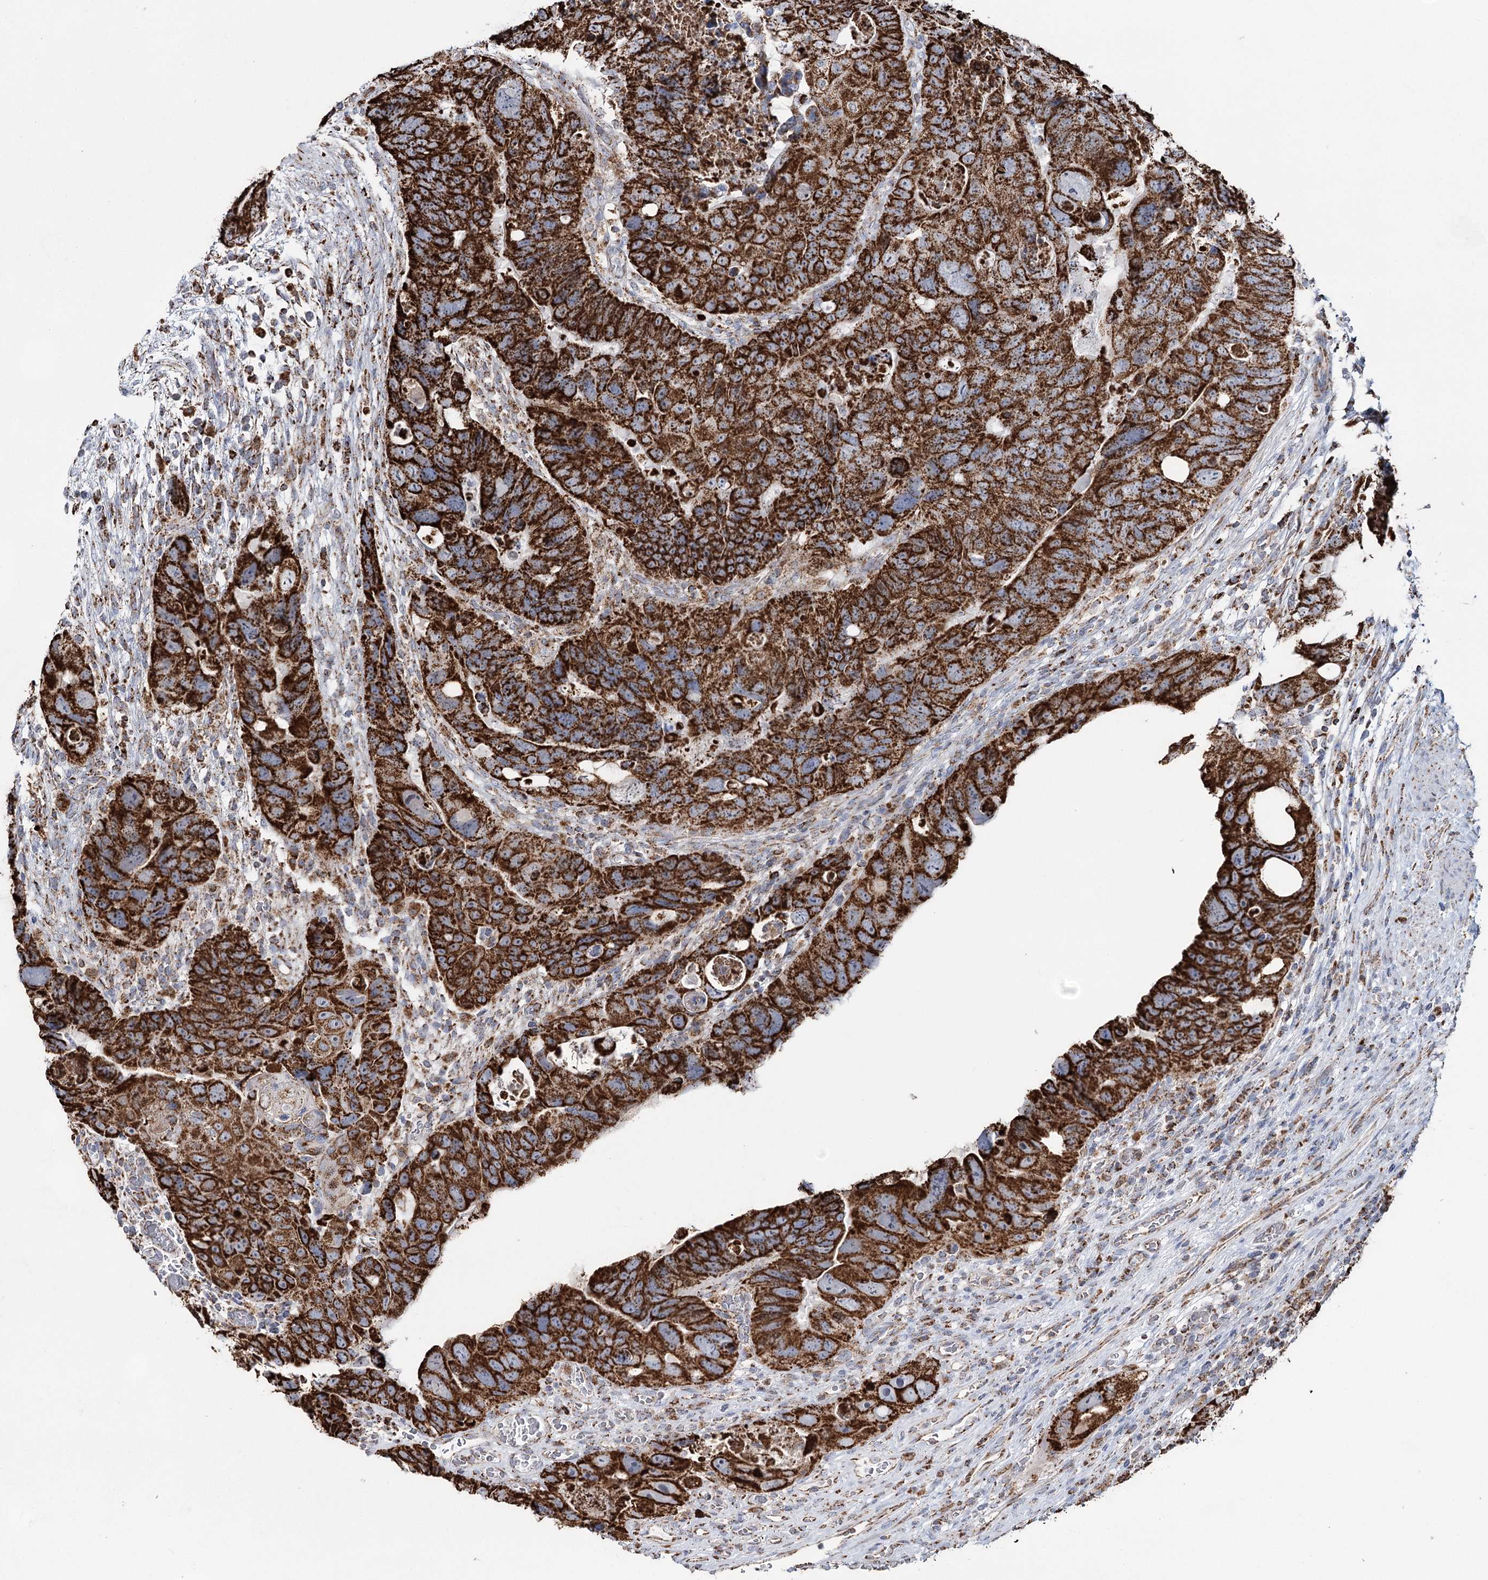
{"staining": {"intensity": "strong", "quantity": ">75%", "location": "cytoplasmic/membranous"}, "tissue": "colorectal cancer", "cell_type": "Tumor cells", "image_type": "cancer", "snomed": [{"axis": "morphology", "description": "Adenocarcinoma, NOS"}, {"axis": "topography", "description": "Rectum"}], "caption": "A high-resolution micrograph shows IHC staining of colorectal cancer (adenocarcinoma), which reveals strong cytoplasmic/membranous staining in approximately >75% of tumor cells. The protein of interest is shown in brown color, while the nuclei are stained blue.", "gene": "CWF19L1", "patient": {"sex": "male", "age": 59}}